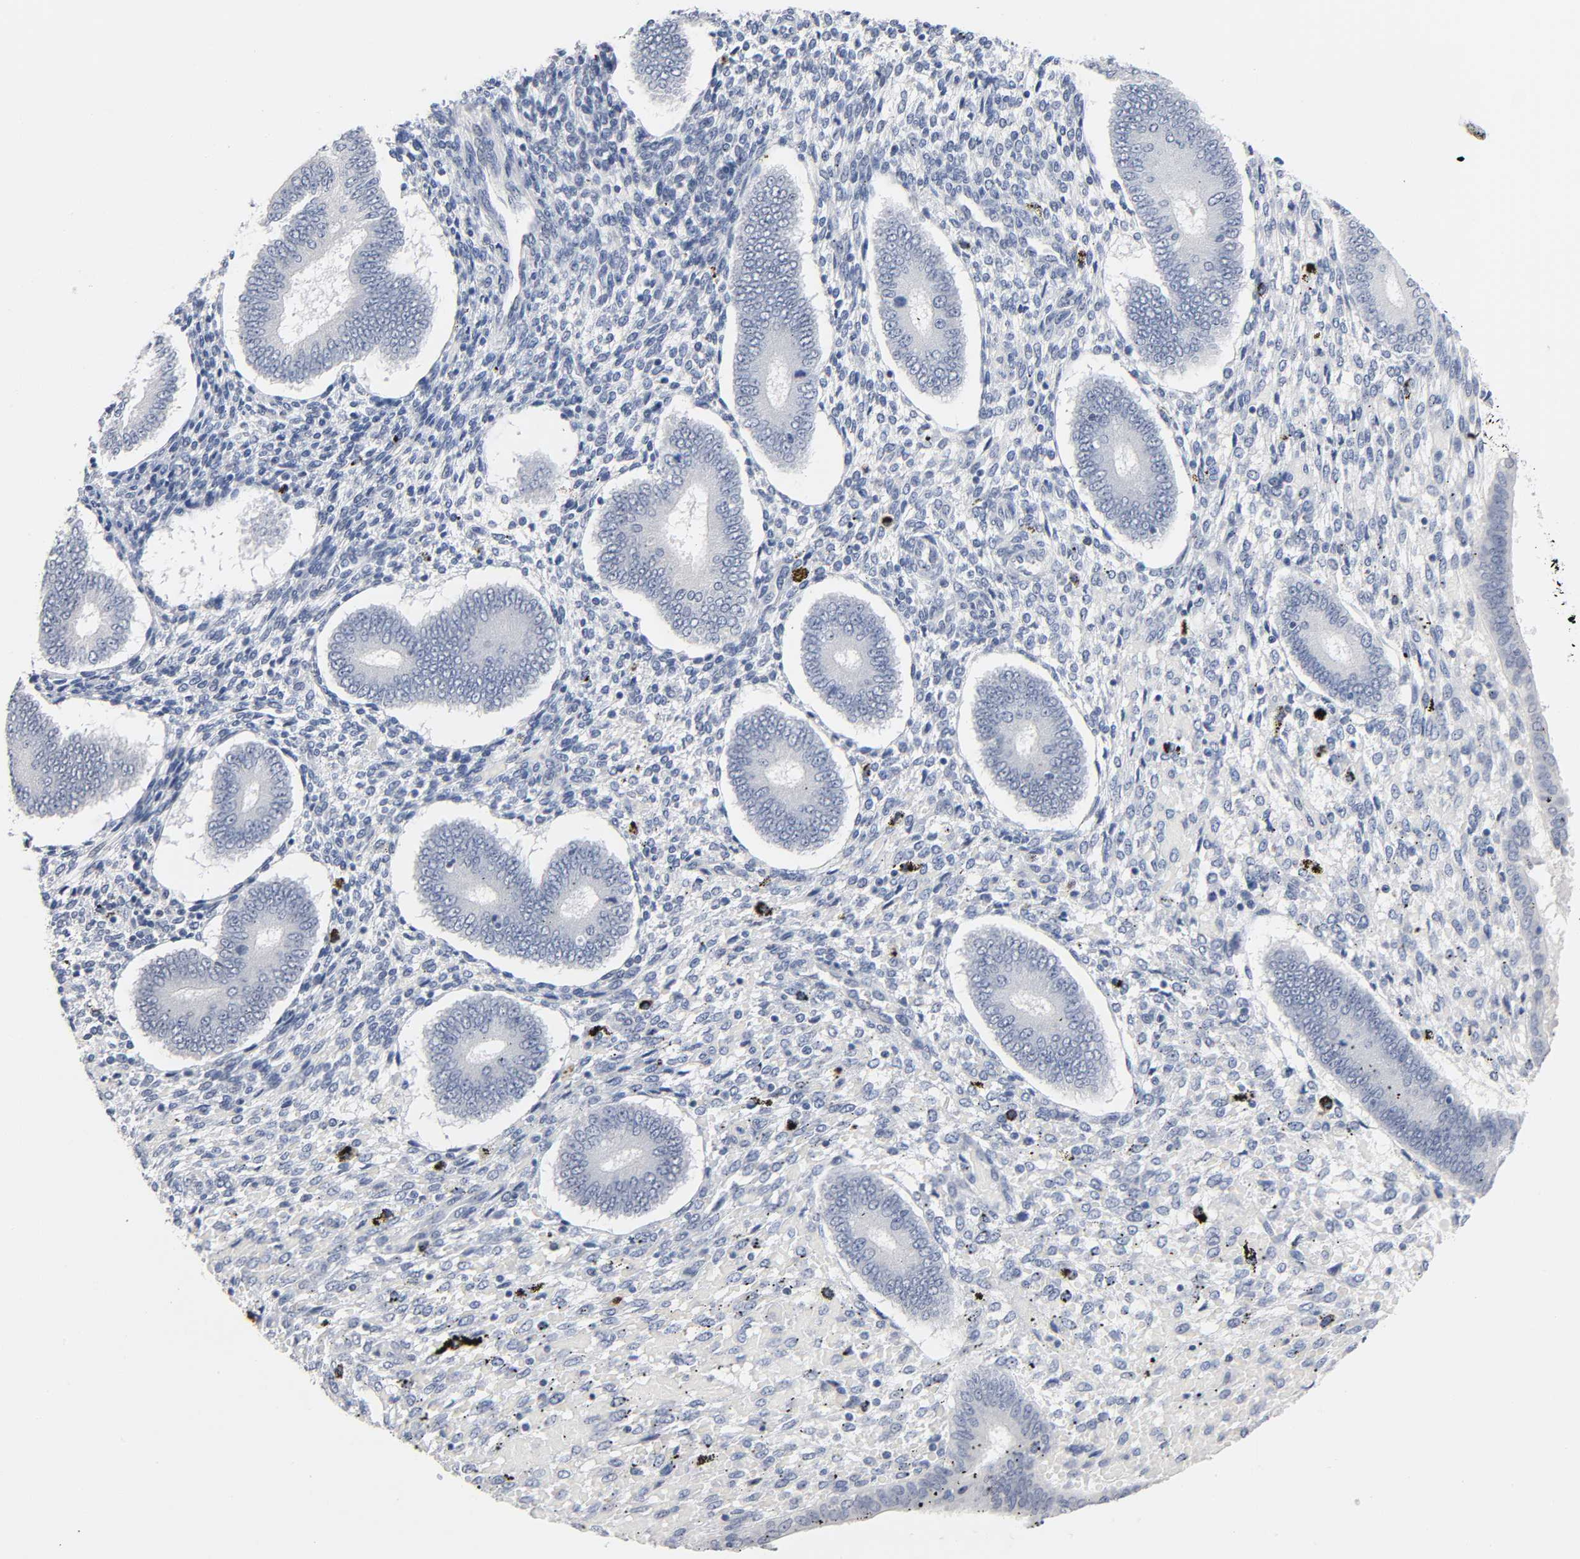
{"staining": {"intensity": "strong", "quantity": "<25%", "location": "nuclear"}, "tissue": "endometrium", "cell_type": "Cells in endometrial stroma", "image_type": "normal", "snomed": [{"axis": "morphology", "description": "Normal tissue, NOS"}, {"axis": "topography", "description": "Endometrium"}], "caption": "Protein analysis of benign endometrium demonstrates strong nuclear positivity in about <25% of cells in endometrial stroma. Using DAB (3,3'-diaminobenzidine) (brown) and hematoxylin (blue) stains, captured at high magnification using brightfield microscopy.", "gene": "NFATC1", "patient": {"sex": "female", "age": 42}}